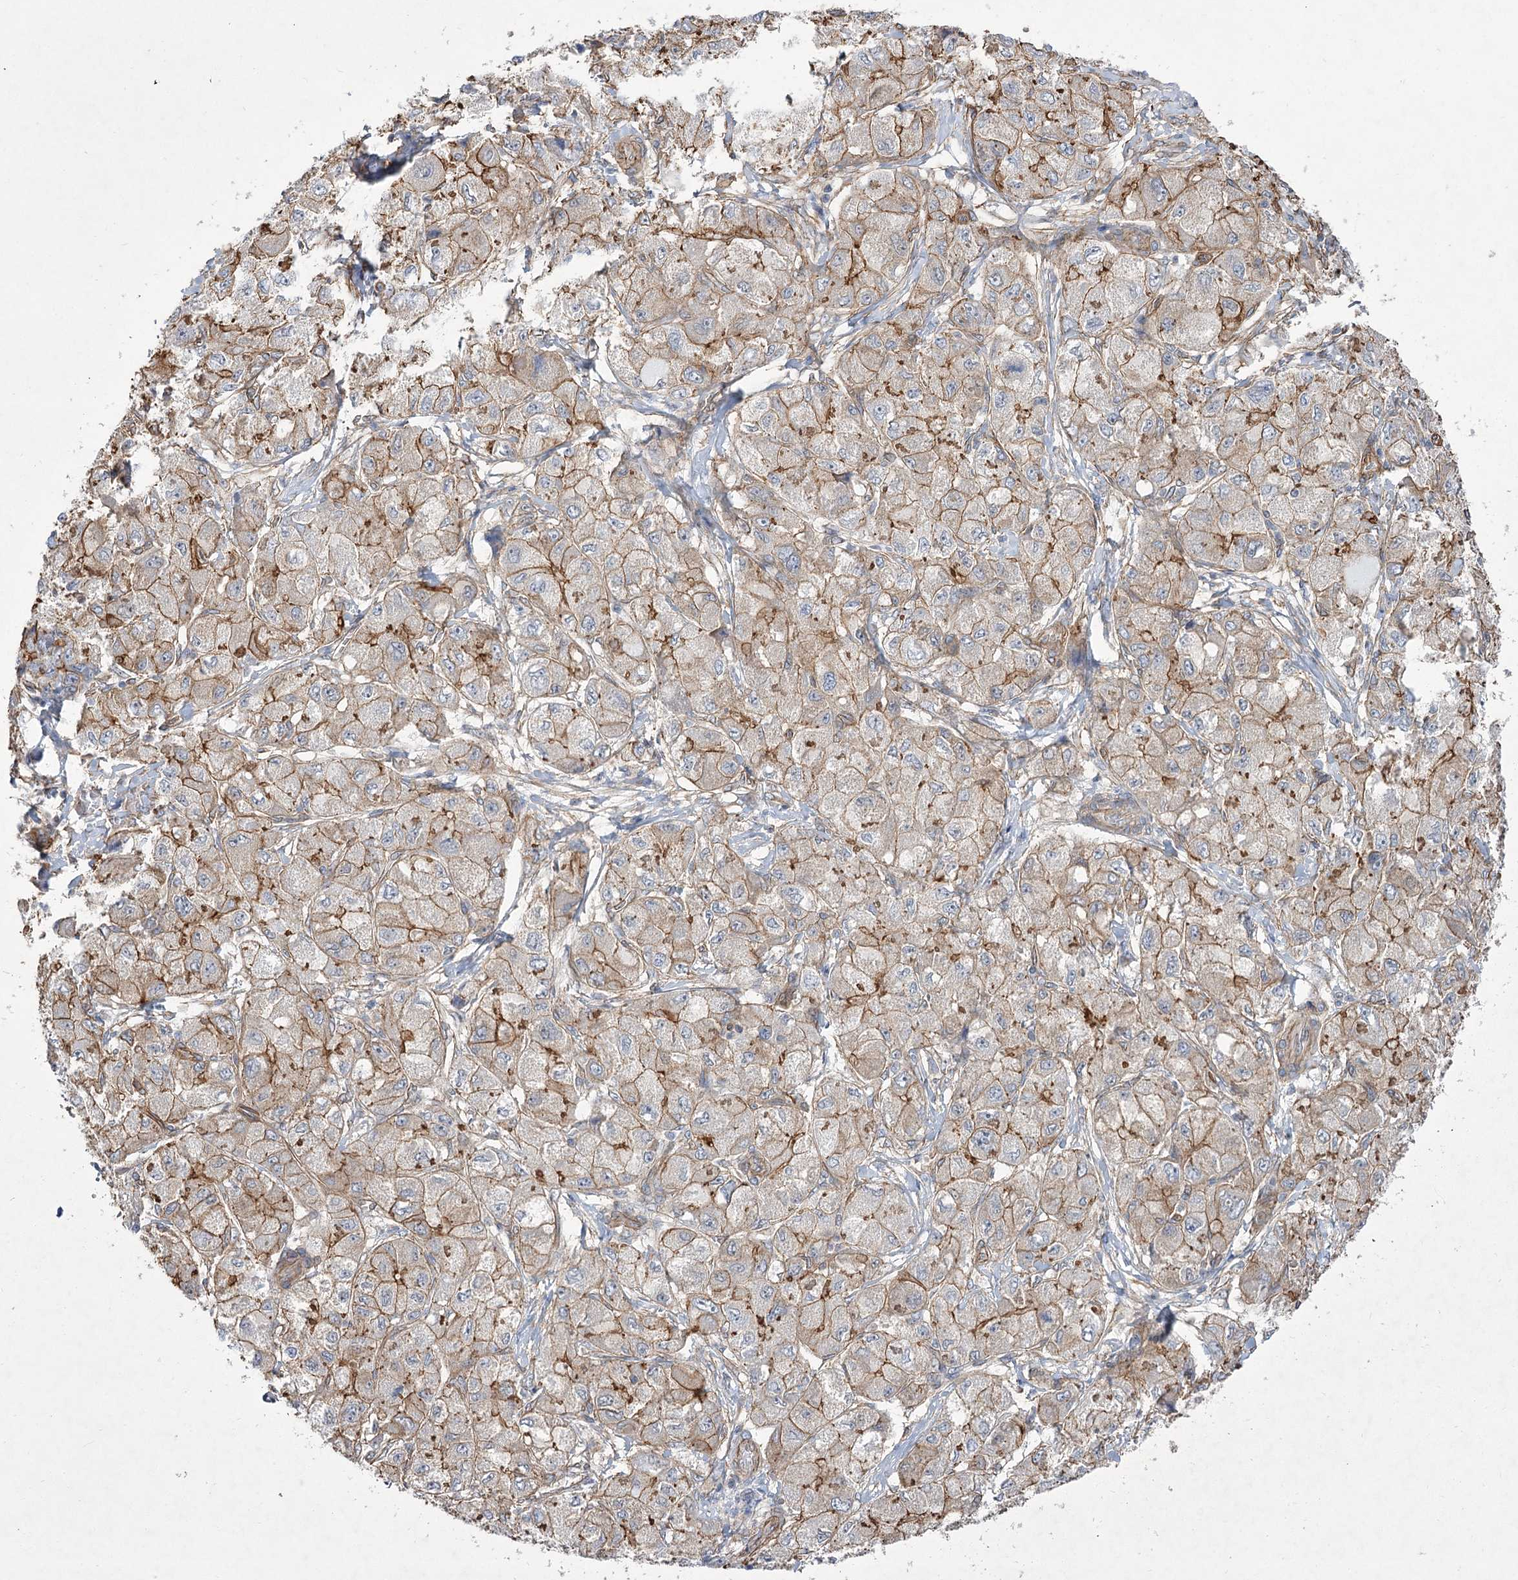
{"staining": {"intensity": "moderate", "quantity": "25%-75%", "location": "cytoplasmic/membranous"}, "tissue": "liver cancer", "cell_type": "Tumor cells", "image_type": "cancer", "snomed": [{"axis": "morphology", "description": "Carcinoma, Hepatocellular, NOS"}, {"axis": "topography", "description": "Liver"}], "caption": "Immunohistochemical staining of liver cancer (hepatocellular carcinoma) shows moderate cytoplasmic/membranous protein staining in about 25%-75% of tumor cells.", "gene": "SH3BP5L", "patient": {"sex": "male", "age": 80}}